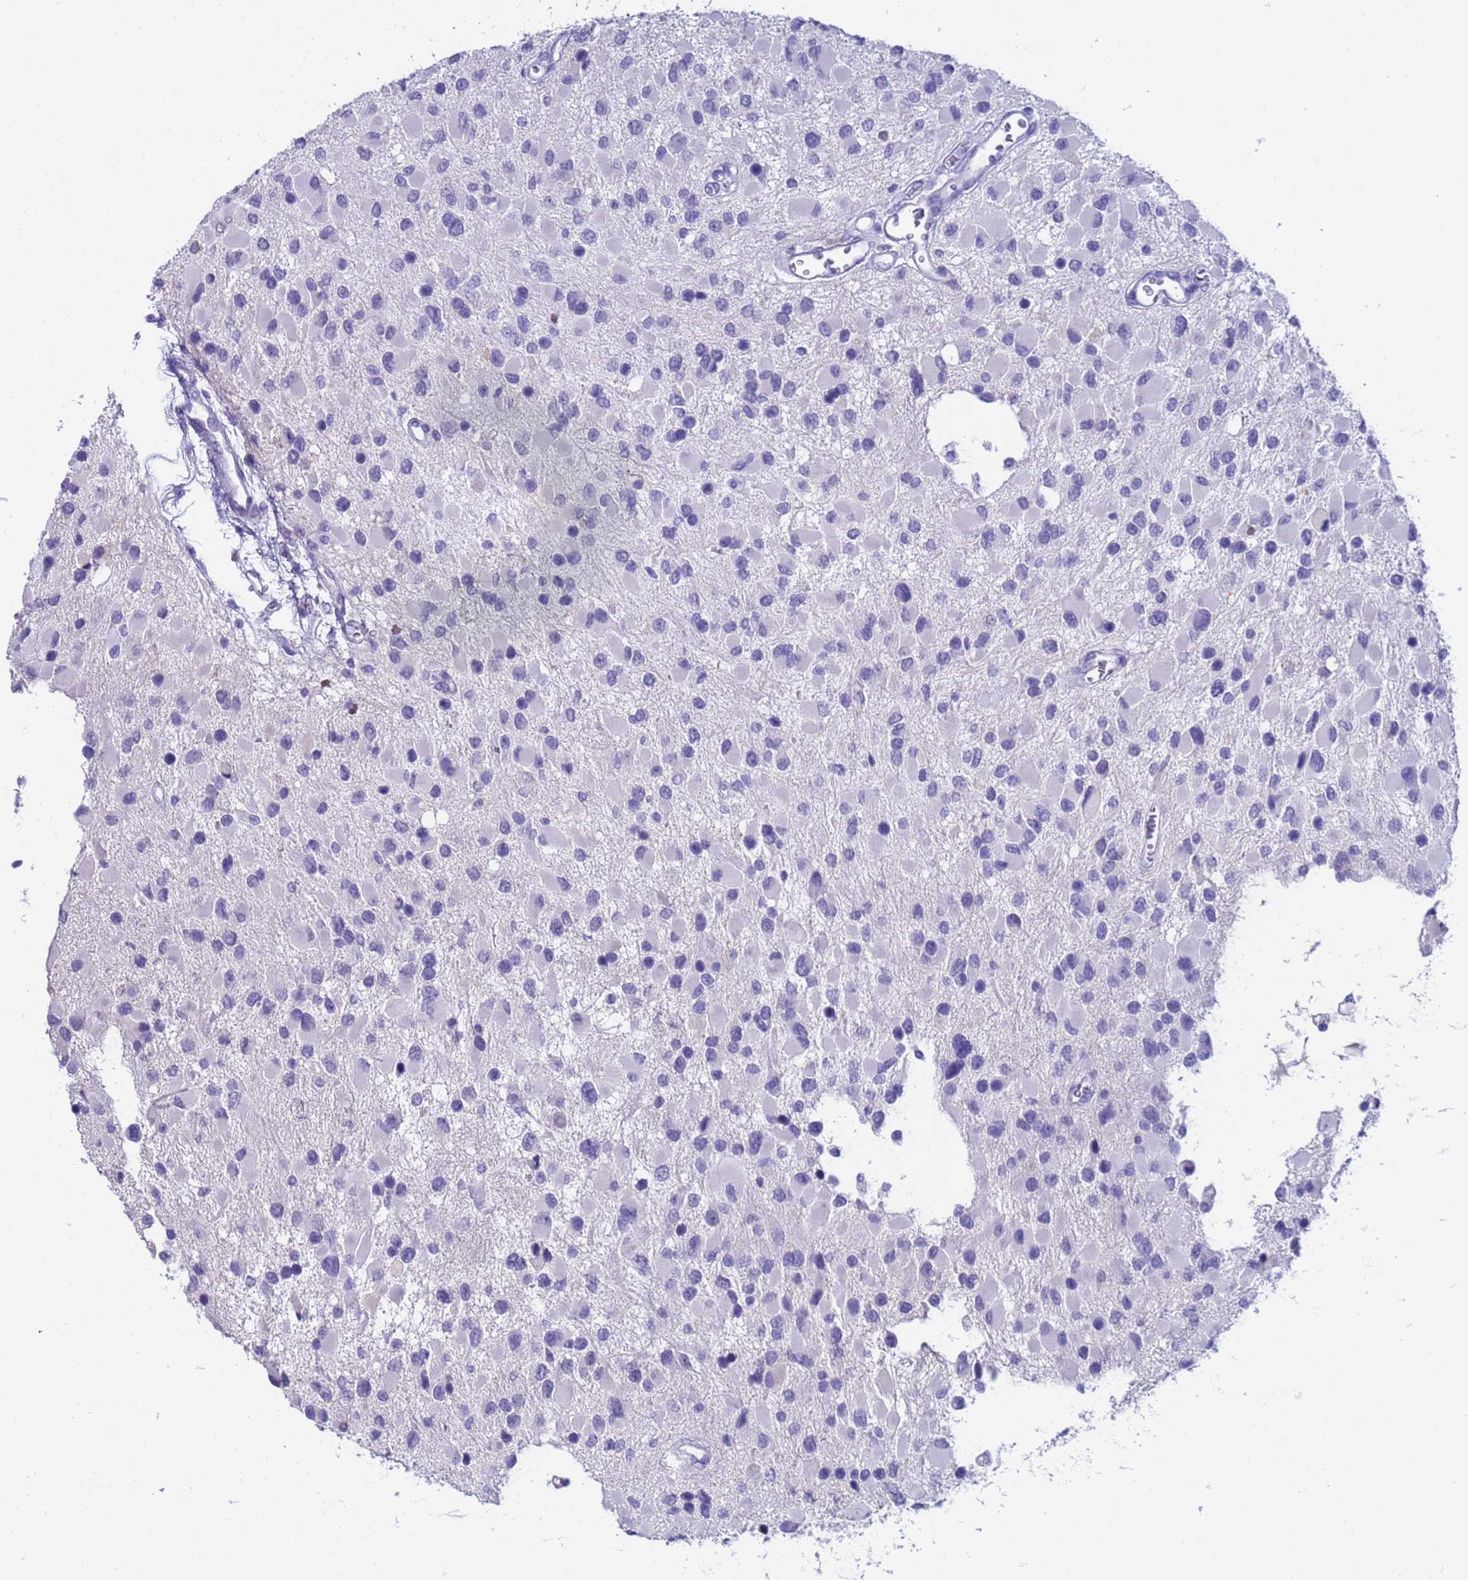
{"staining": {"intensity": "negative", "quantity": "none", "location": "none"}, "tissue": "glioma", "cell_type": "Tumor cells", "image_type": "cancer", "snomed": [{"axis": "morphology", "description": "Glioma, malignant, High grade"}, {"axis": "topography", "description": "Brain"}], "caption": "This is a image of IHC staining of malignant glioma (high-grade), which shows no staining in tumor cells.", "gene": "CKM", "patient": {"sex": "male", "age": 53}}